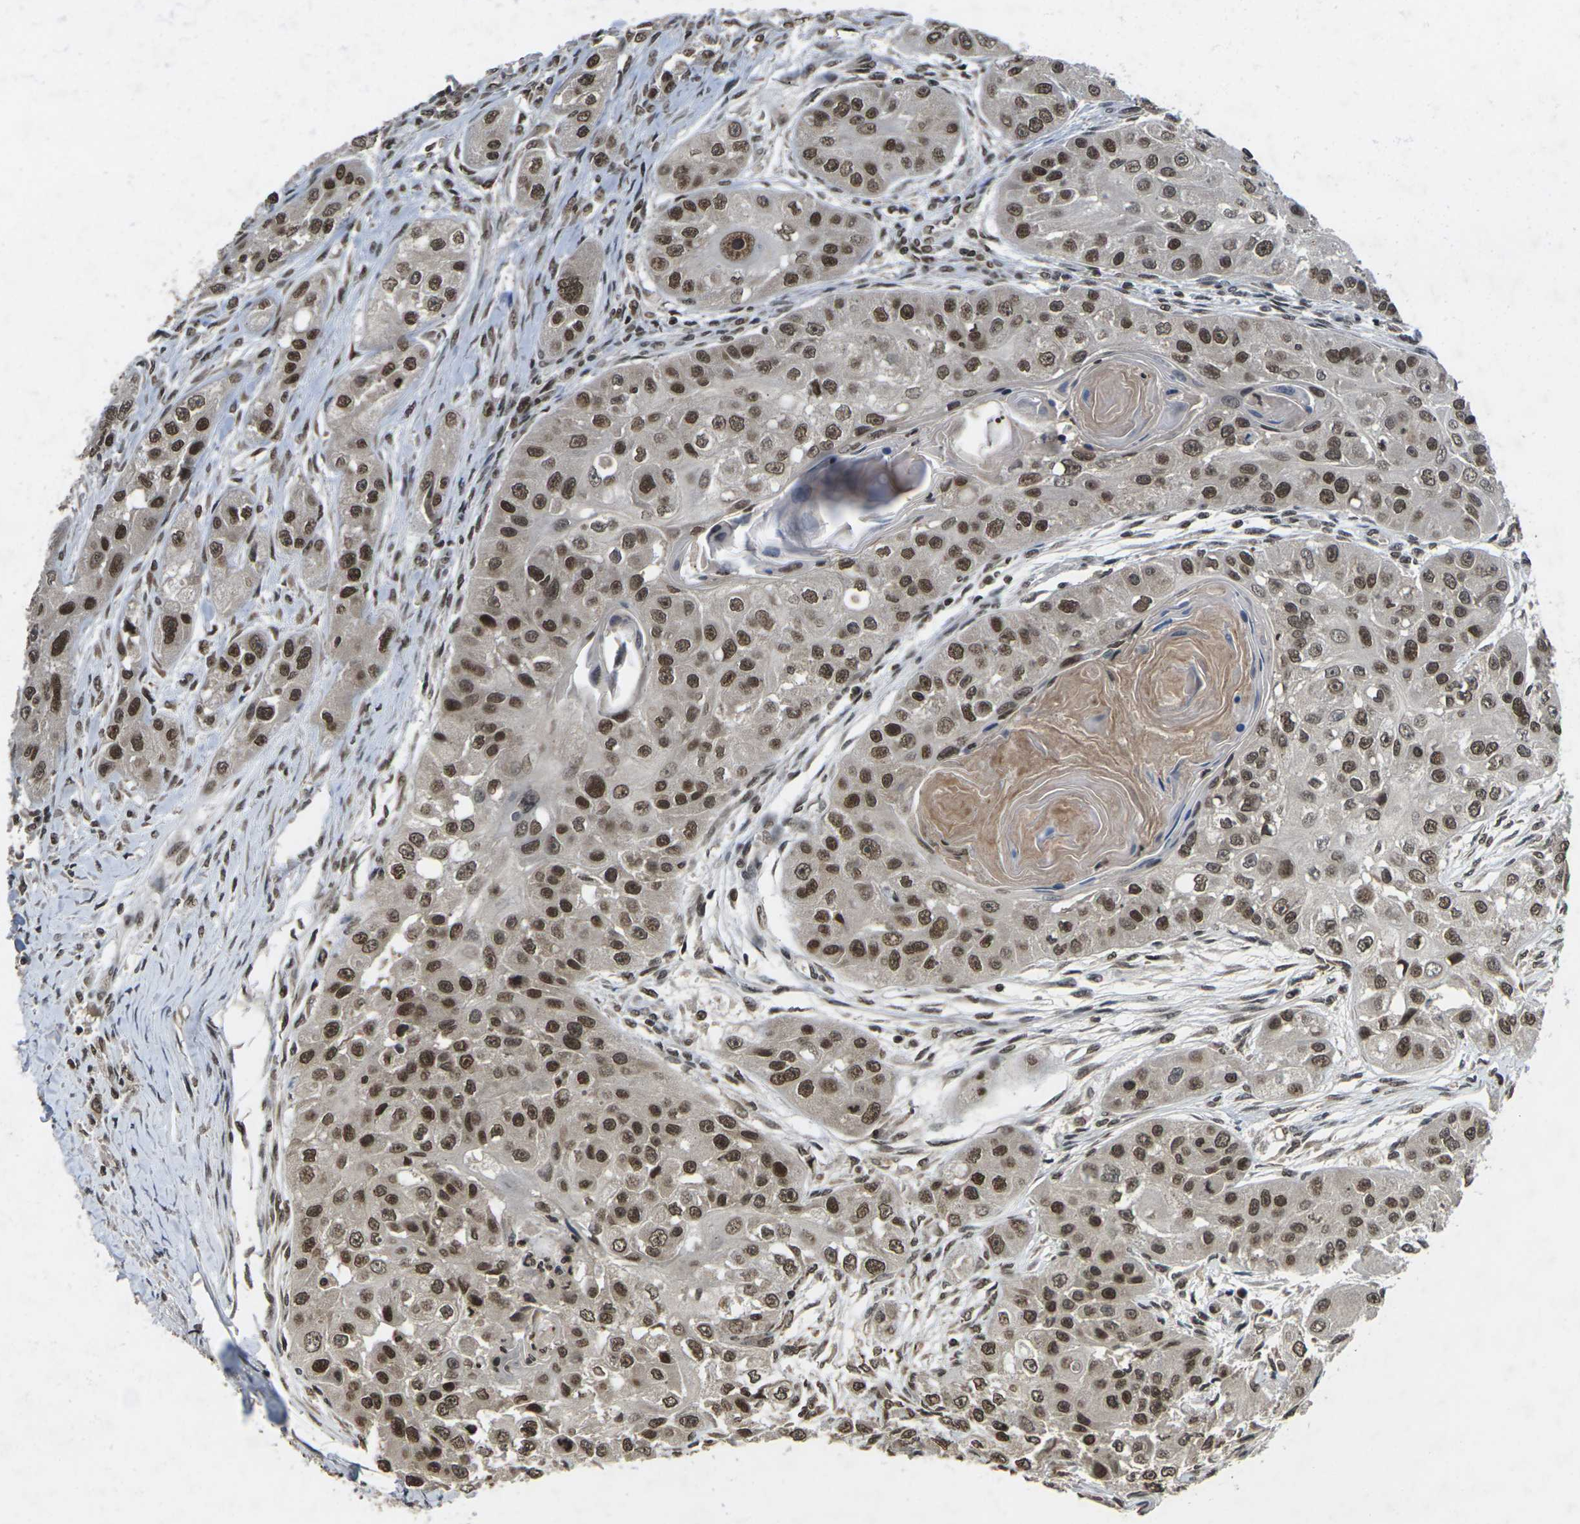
{"staining": {"intensity": "strong", "quantity": ">75%", "location": "nuclear"}, "tissue": "head and neck cancer", "cell_type": "Tumor cells", "image_type": "cancer", "snomed": [{"axis": "morphology", "description": "Normal tissue, NOS"}, {"axis": "morphology", "description": "Squamous cell carcinoma, NOS"}, {"axis": "topography", "description": "Skeletal muscle"}, {"axis": "topography", "description": "Head-Neck"}], "caption": "Head and neck cancer tissue shows strong nuclear staining in approximately >75% of tumor cells, visualized by immunohistochemistry. The protein of interest is shown in brown color, while the nuclei are stained blue.", "gene": "NELFA", "patient": {"sex": "male", "age": 51}}